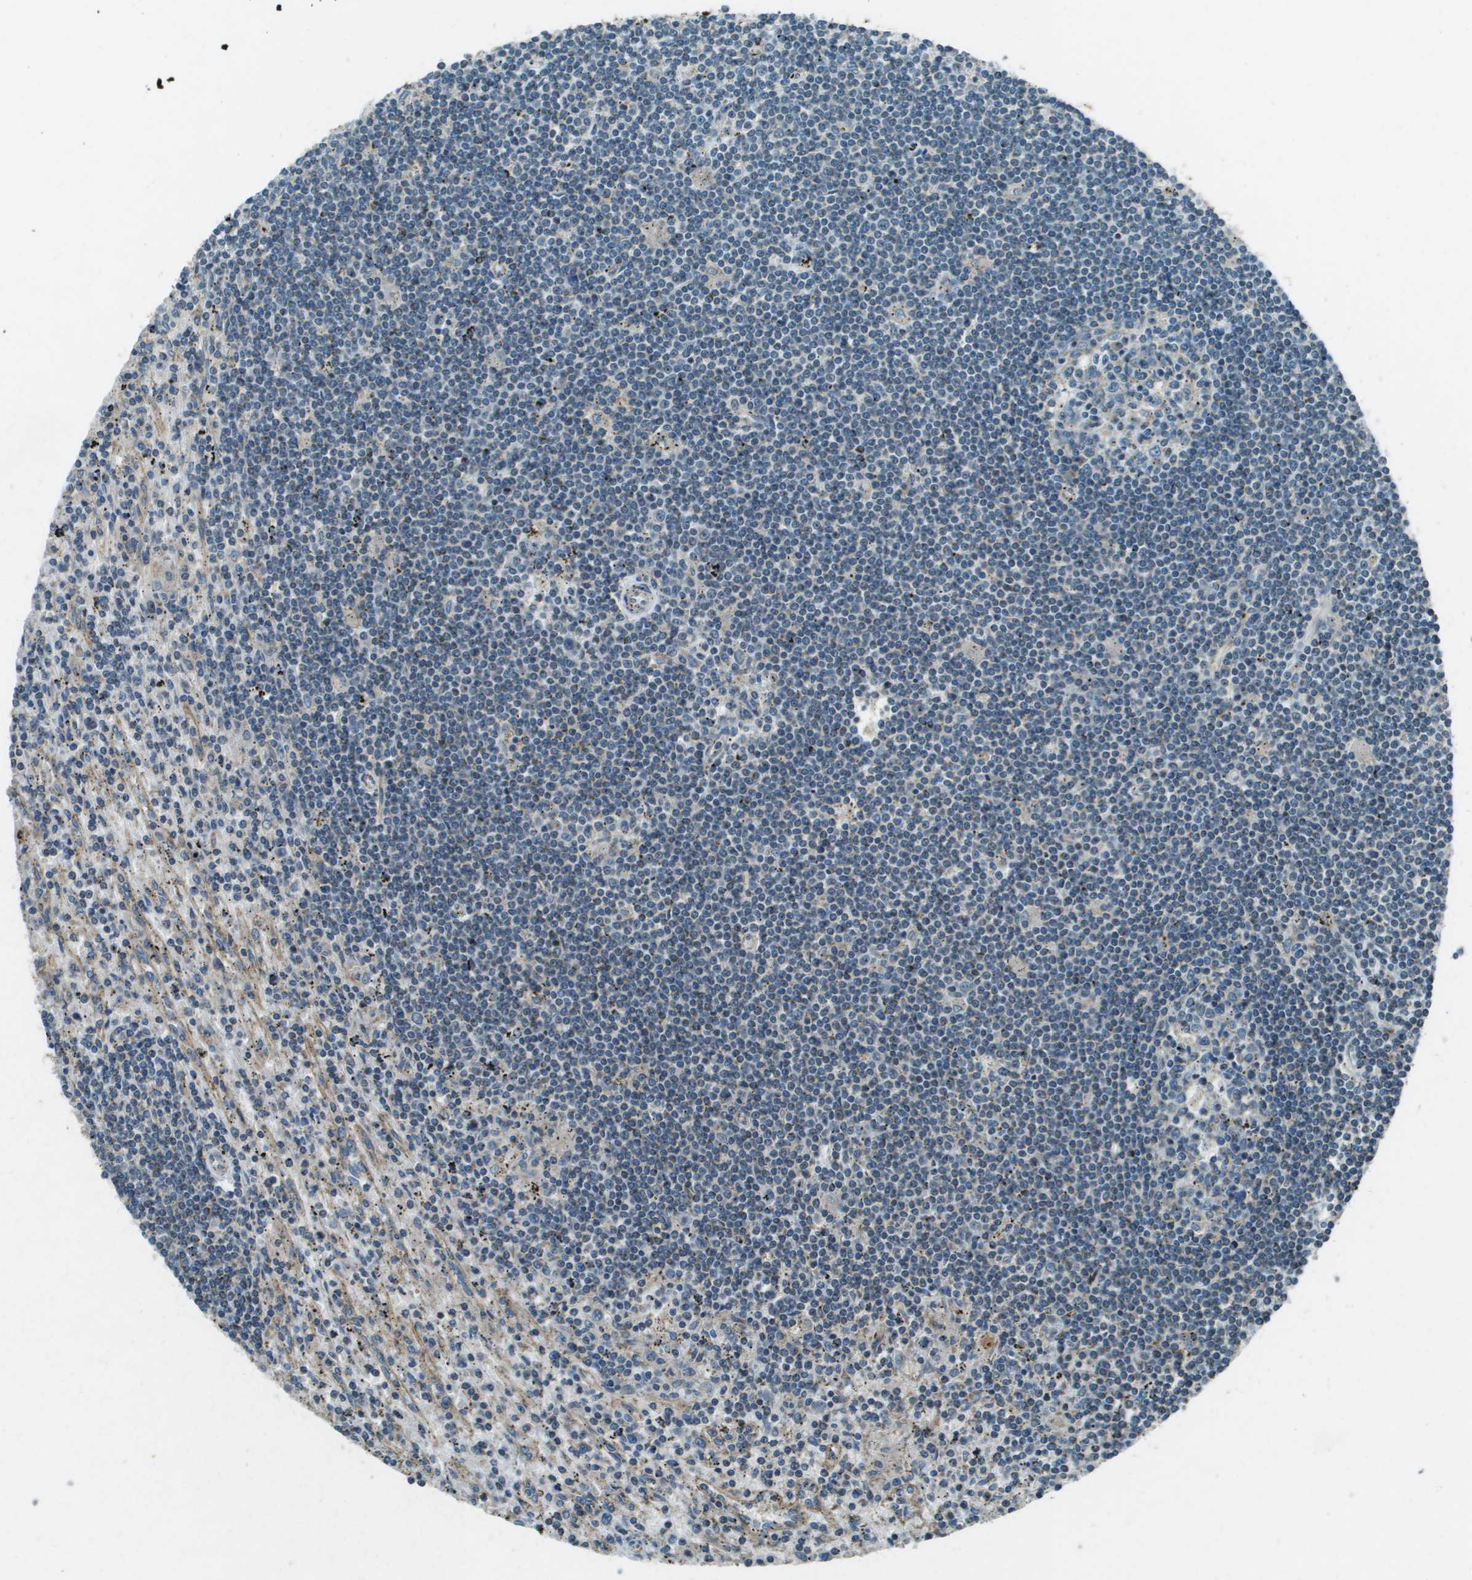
{"staining": {"intensity": "weak", "quantity": "<25%", "location": "cytoplasmic/membranous"}, "tissue": "lymphoma", "cell_type": "Tumor cells", "image_type": "cancer", "snomed": [{"axis": "morphology", "description": "Malignant lymphoma, non-Hodgkin's type, Low grade"}, {"axis": "topography", "description": "Spleen"}], "caption": "An immunohistochemistry photomicrograph of low-grade malignant lymphoma, non-Hodgkin's type is shown. There is no staining in tumor cells of low-grade malignant lymphoma, non-Hodgkin's type.", "gene": "MIGA1", "patient": {"sex": "male", "age": 76}}